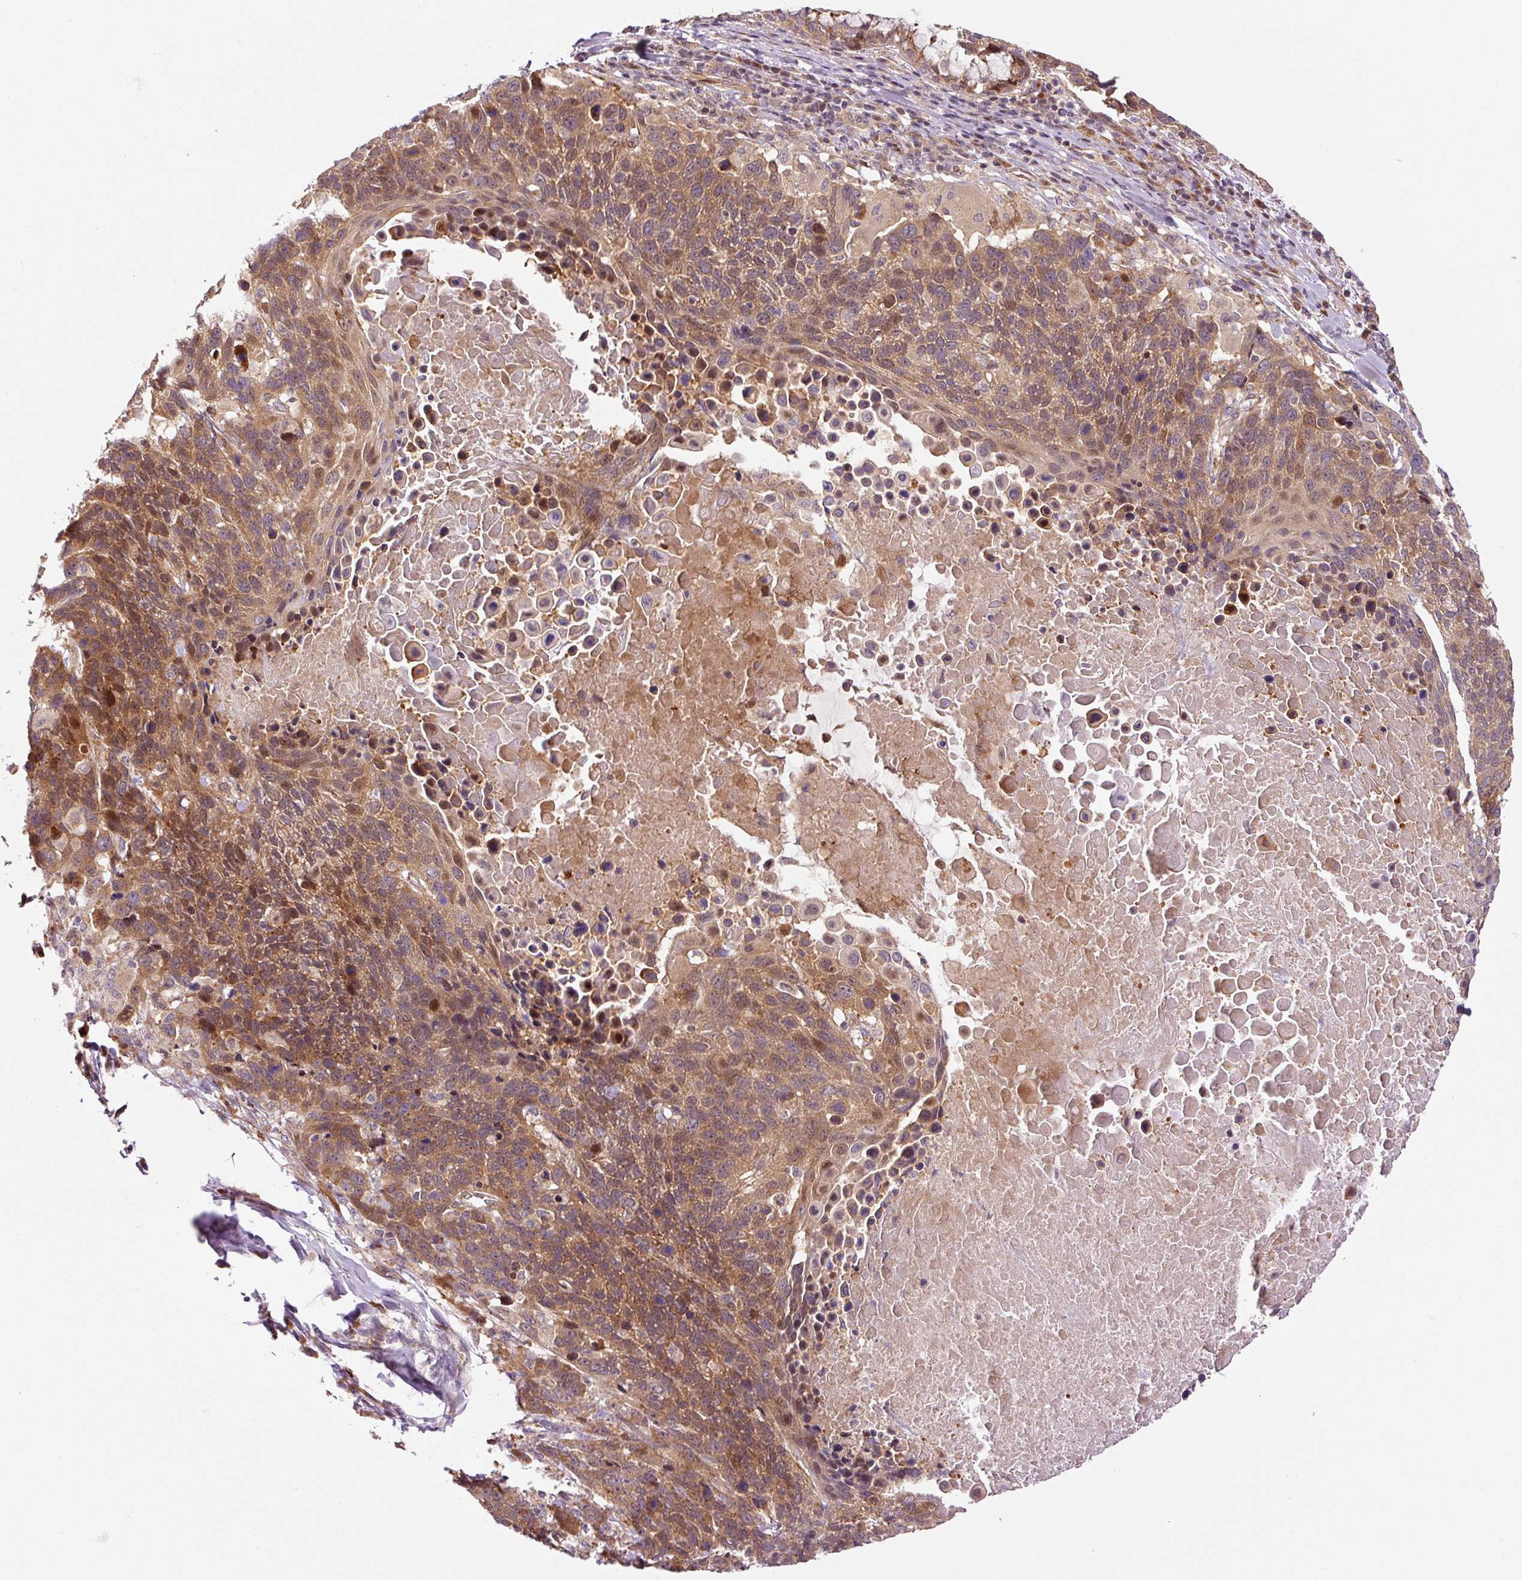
{"staining": {"intensity": "moderate", "quantity": ">75%", "location": "cytoplasmic/membranous"}, "tissue": "lung cancer", "cell_type": "Tumor cells", "image_type": "cancer", "snomed": [{"axis": "morphology", "description": "Squamous cell carcinoma, NOS"}, {"axis": "topography", "description": "Lung"}], "caption": "This is an image of IHC staining of lung cancer (squamous cell carcinoma), which shows moderate positivity in the cytoplasmic/membranous of tumor cells.", "gene": "PPP1R14B", "patient": {"sex": "male", "age": 66}}